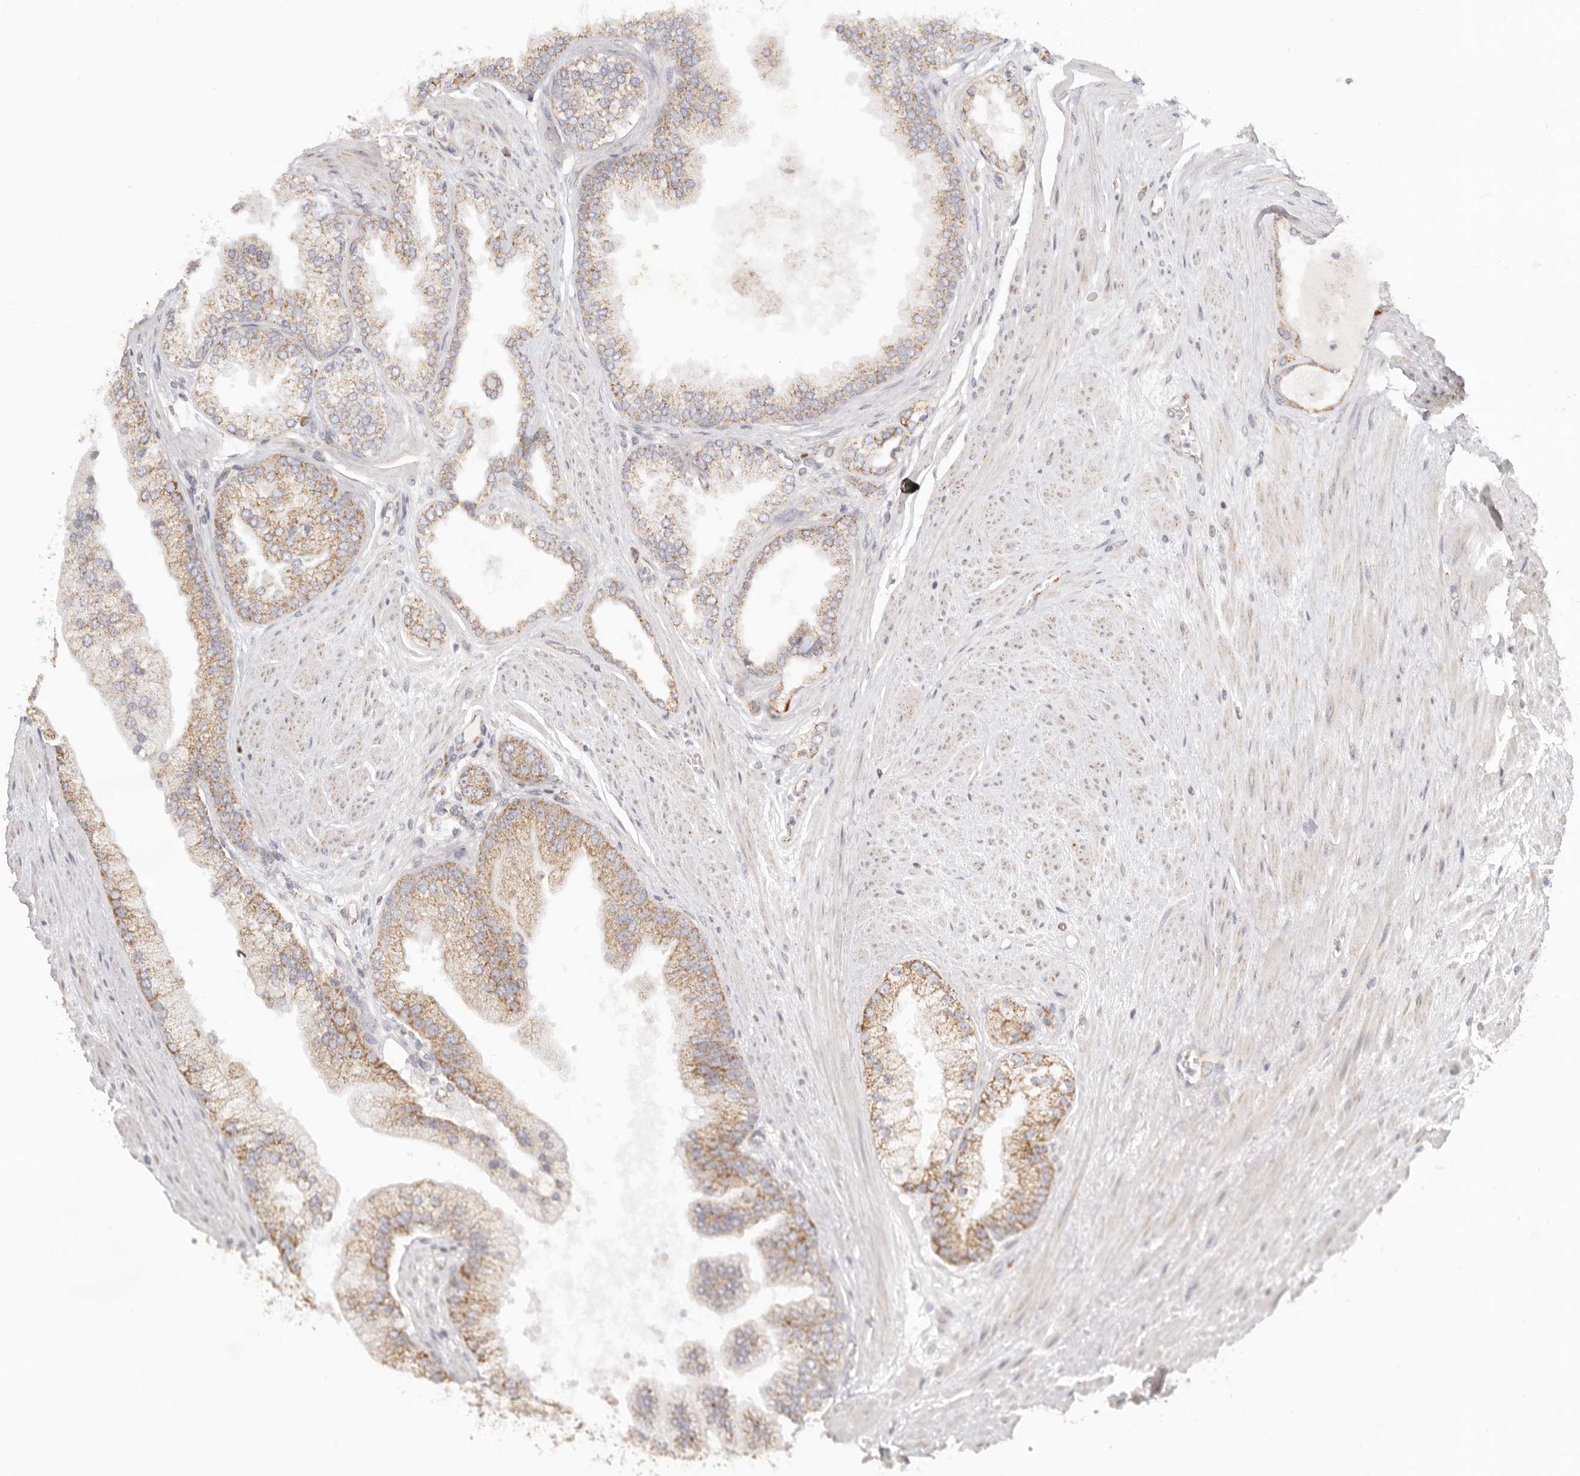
{"staining": {"intensity": "moderate", "quantity": ">75%", "location": "cytoplasmic/membranous"}, "tissue": "prostate cancer", "cell_type": "Tumor cells", "image_type": "cancer", "snomed": [{"axis": "morphology", "description": "Adenocarcinoma, High grade"}, {"axis": "topography", "description": "Prostate"}], "caption": "This is a photomicrograph of IHC staining of prostate cancer (adenocarcinoma (high-grade)), which shows moderate staining in the cytoplasmic/membranous of tumor cells.", "gene": "KDF1", "patient": {"sex": "male", "age": 58}}